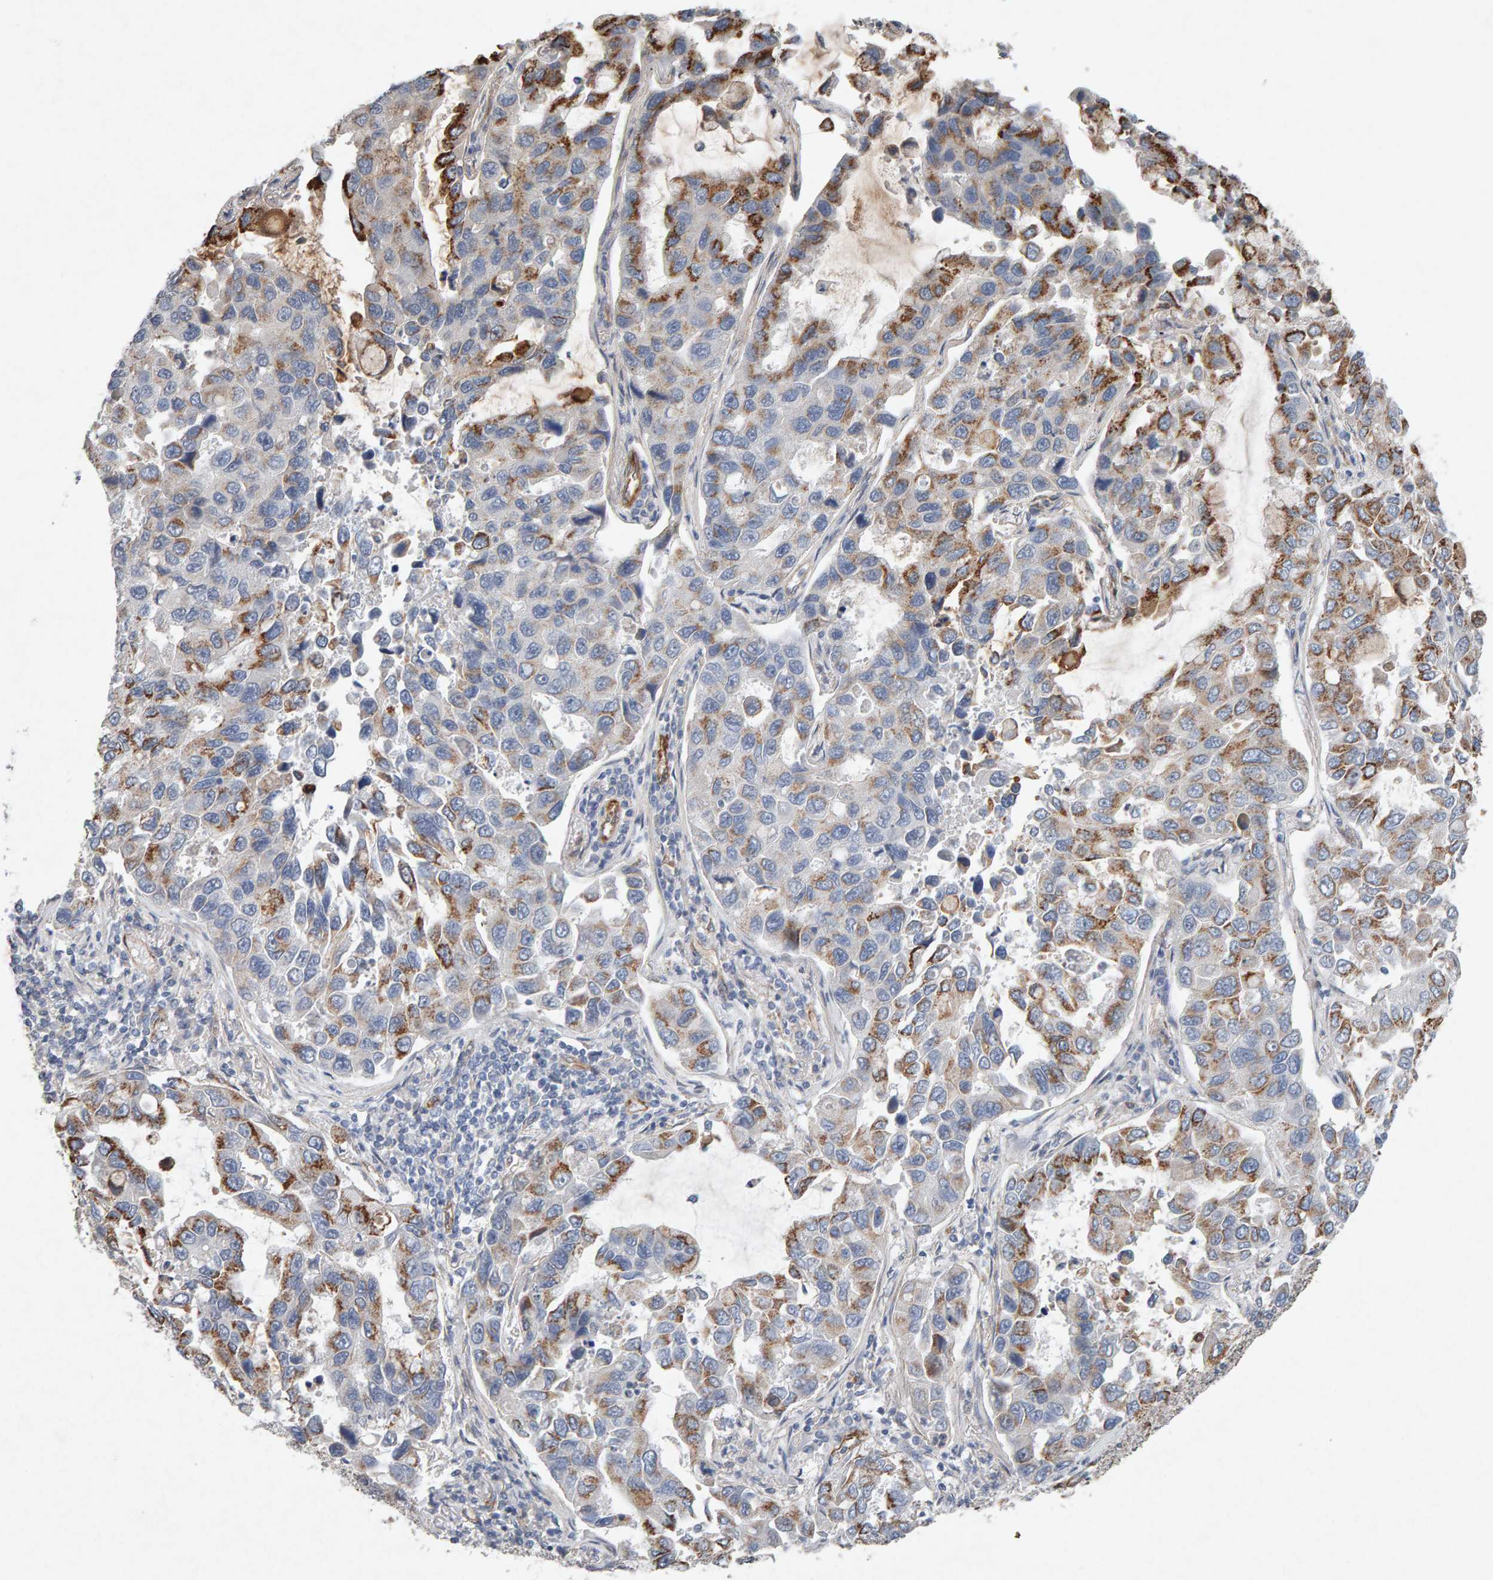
{"staining": {"intensity": "moderate", "quantity": "25%-75%", "location": "cytoplasmic/membranous"}, "tissue": "lung cancer", "cell_type": "Tumor cells", "image_type": "cancer", "snomed": [{"axis": "morphology", "description": "Adenocarcinoma, NOS"}, {"axis": "topography", "description": "Lung"}], "caption": "Human lung cancer stained with a brown dye exhibits moderate cytoplasmic/membranous positive positivity in approximately 25%-75% of tumor cells.", "gene": "PTPRM", "patient": {"sex": "male", "age": 64}}